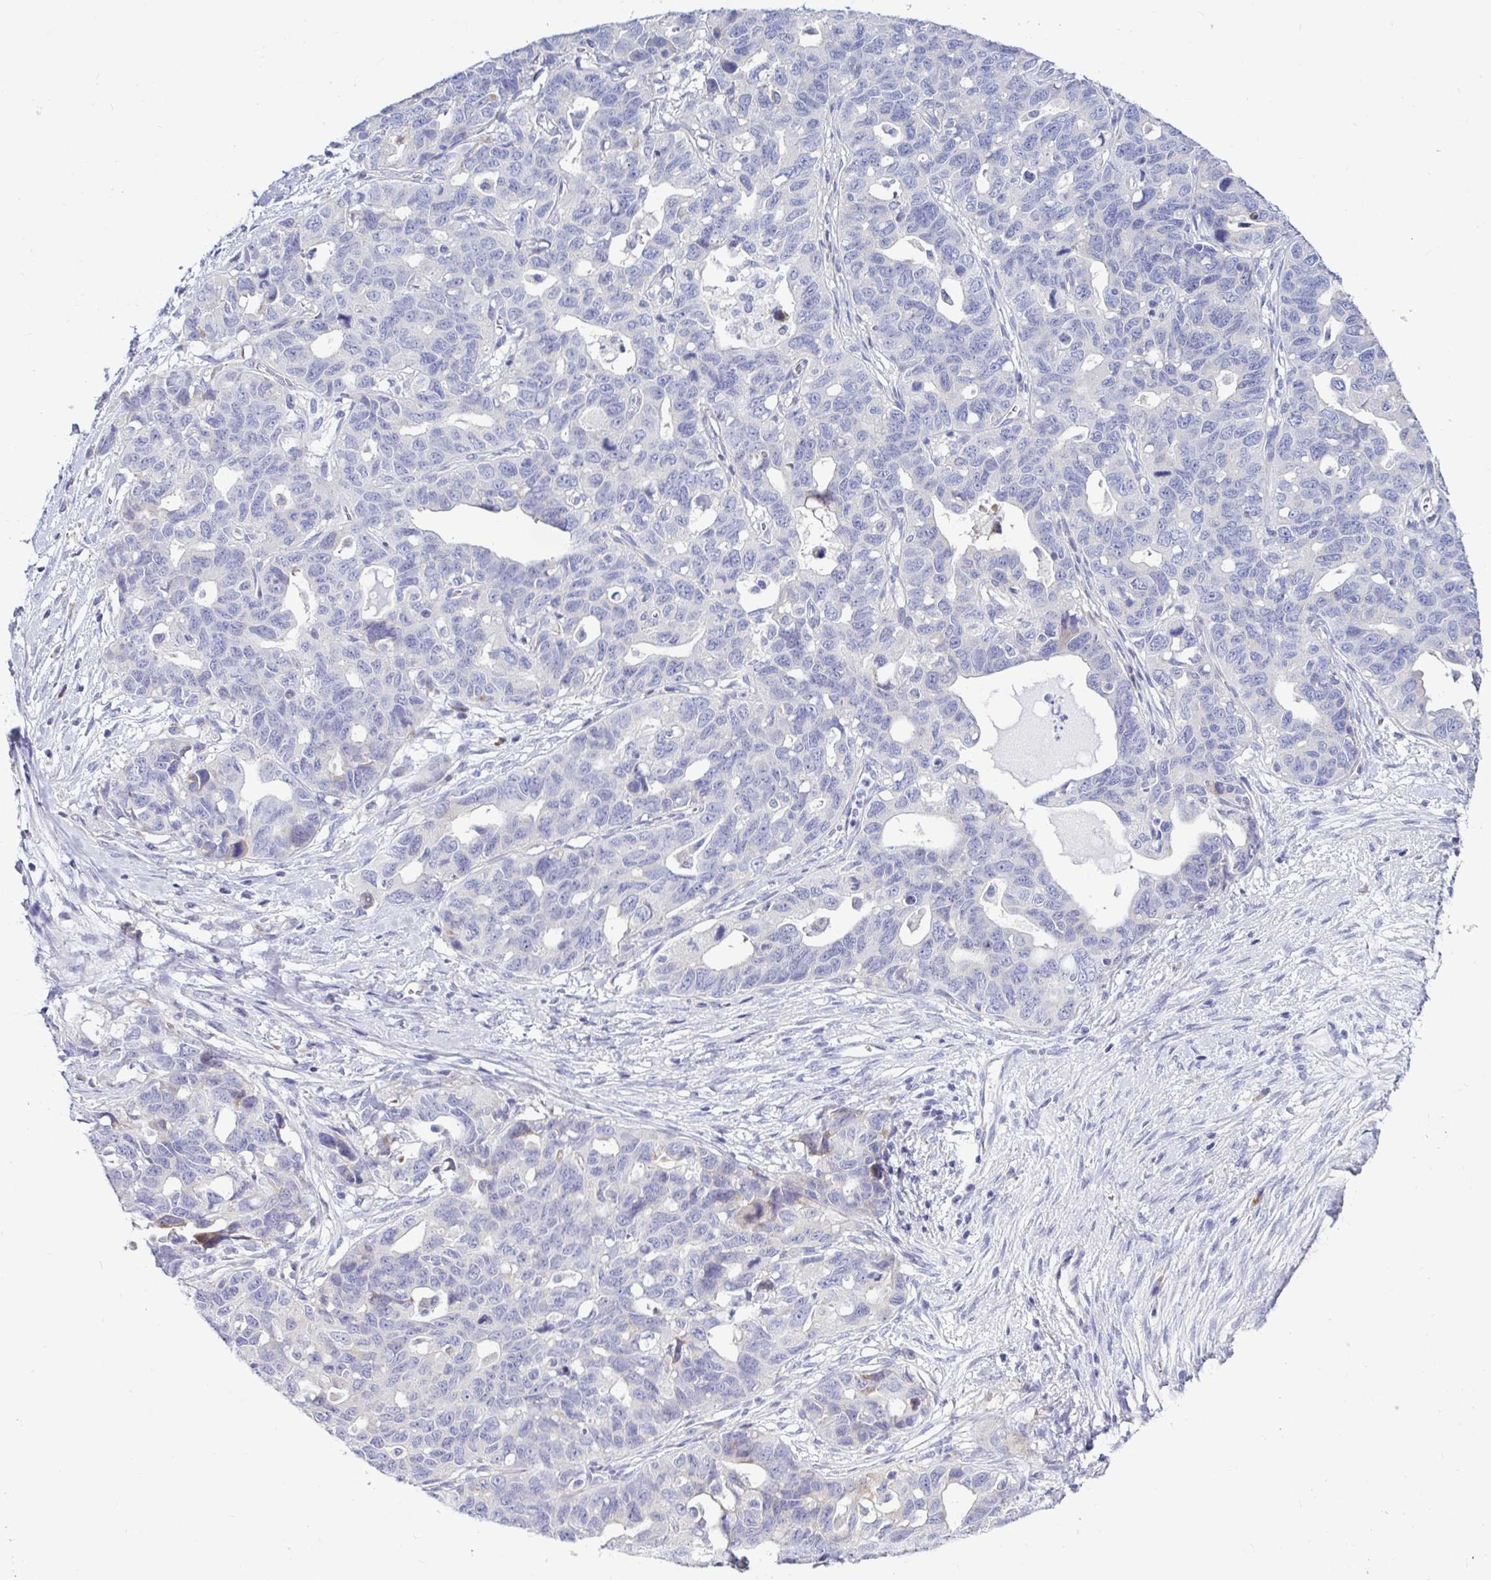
{"staining": {"intensity": "negative", "quantity": "none", "location": "none"}, "tissue": "ovarian cancer", "cell_type": "Tumor cells", "image_type": "cancer", "snomed": [{"axis": "morphology", "description": "Cystadenocarcinoma, serous, NOS"}, {"axis": "topography", "description": "Ovary"}], "caption": "This is an immunohistochemistry histopathology image of serous cystadenocarcinoma (ovarian). There is no staining in tumor cells.", "gene": "TFPI2", "patient": {"sex": "female", "age": 69}}